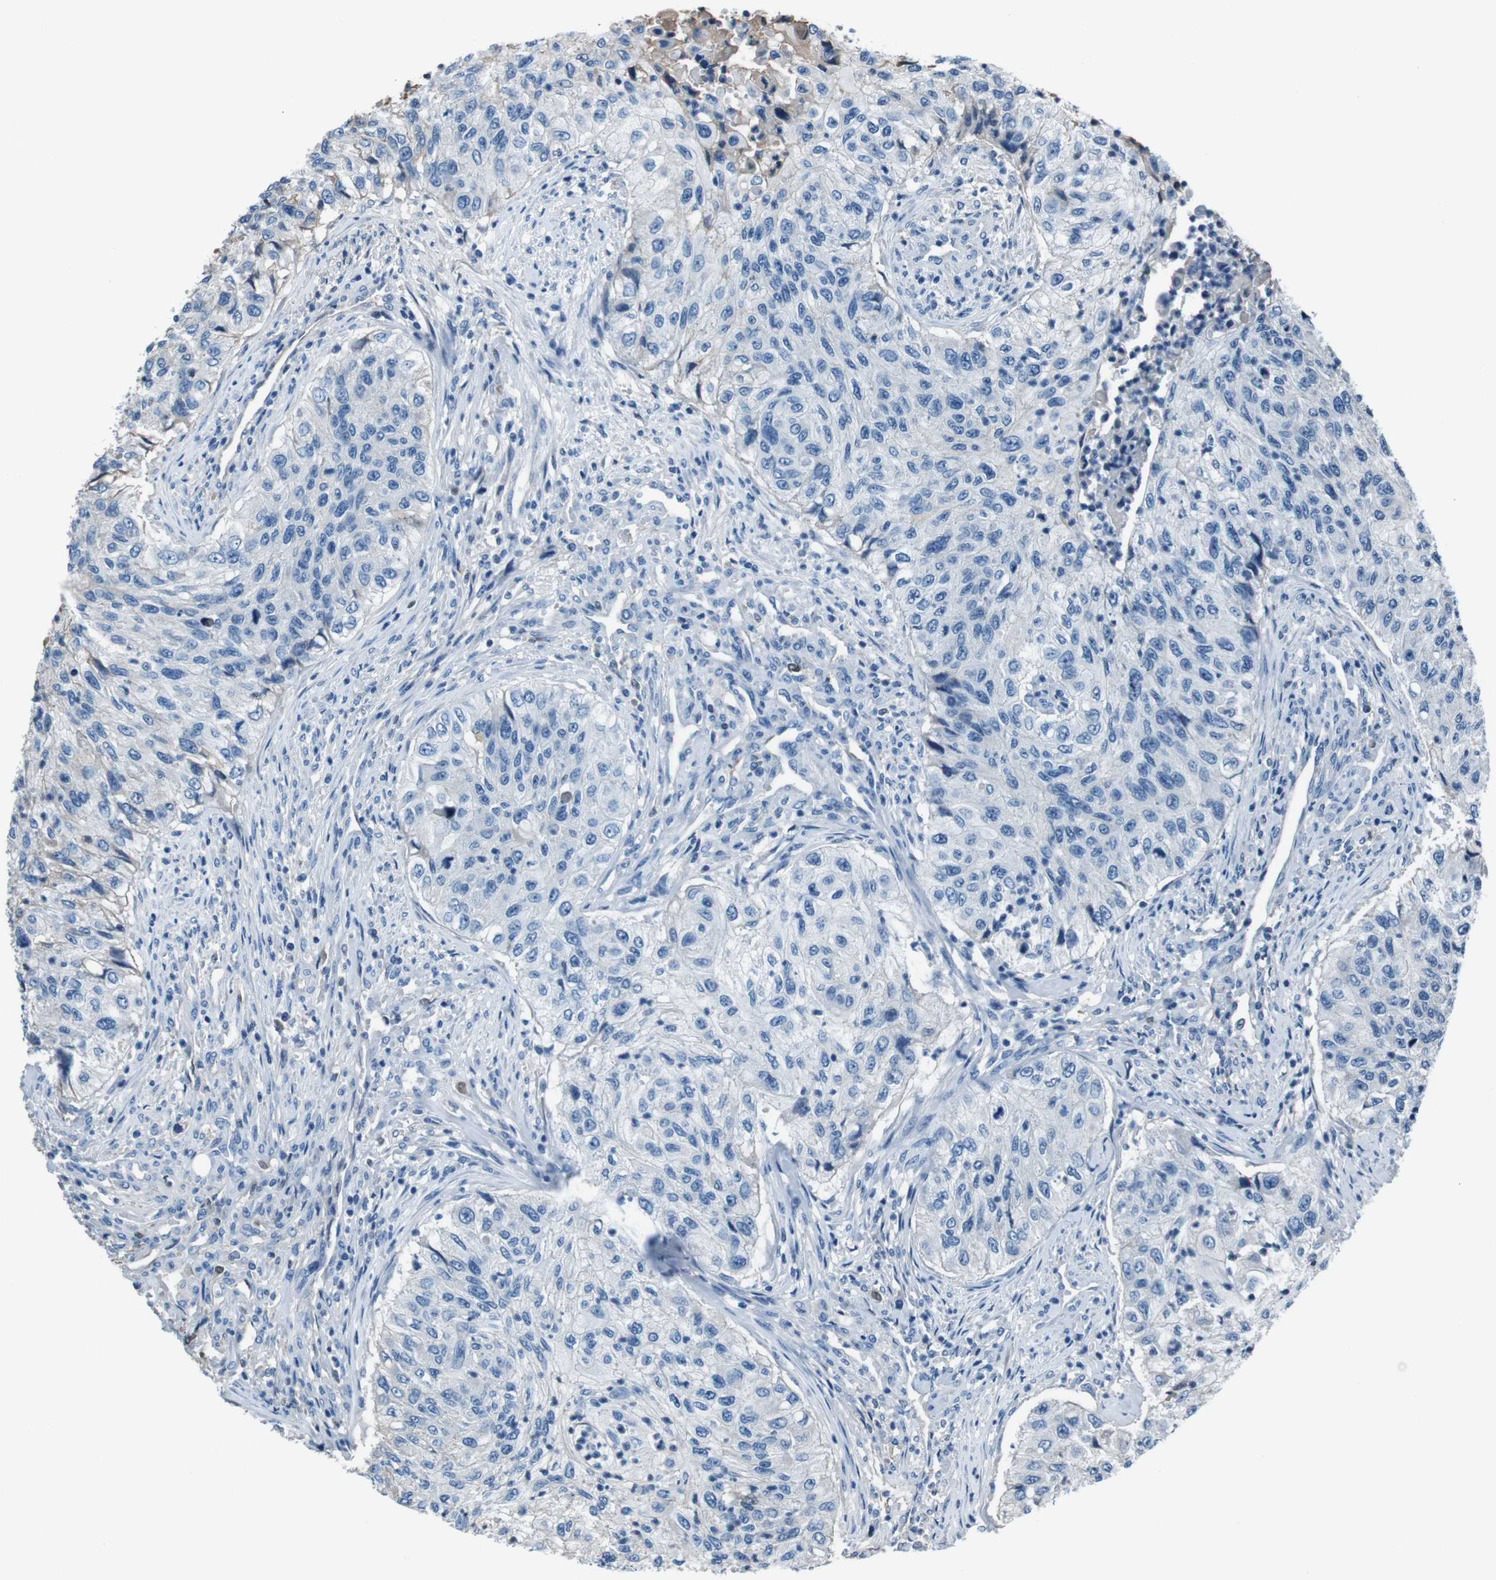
{"staining": {"intensity": "negative", "quantity": "none", "location": "none"}, "tissue": "urothelial cancer", "cell_type": "Tumor cells", "image_type": "cancer", "snomed": [{"axis": "morphology", "description": "Urothelial carcinoma, High grade"}, {"axis": "topography", "description": "Urinary bladder"}], "caption": "High-grade urothelial carcinoma was stained to show a protein in brown. There is no significant staining in tumor cells.", "gene": "LEP", "patient": {"sex": "female", "age": 60}}